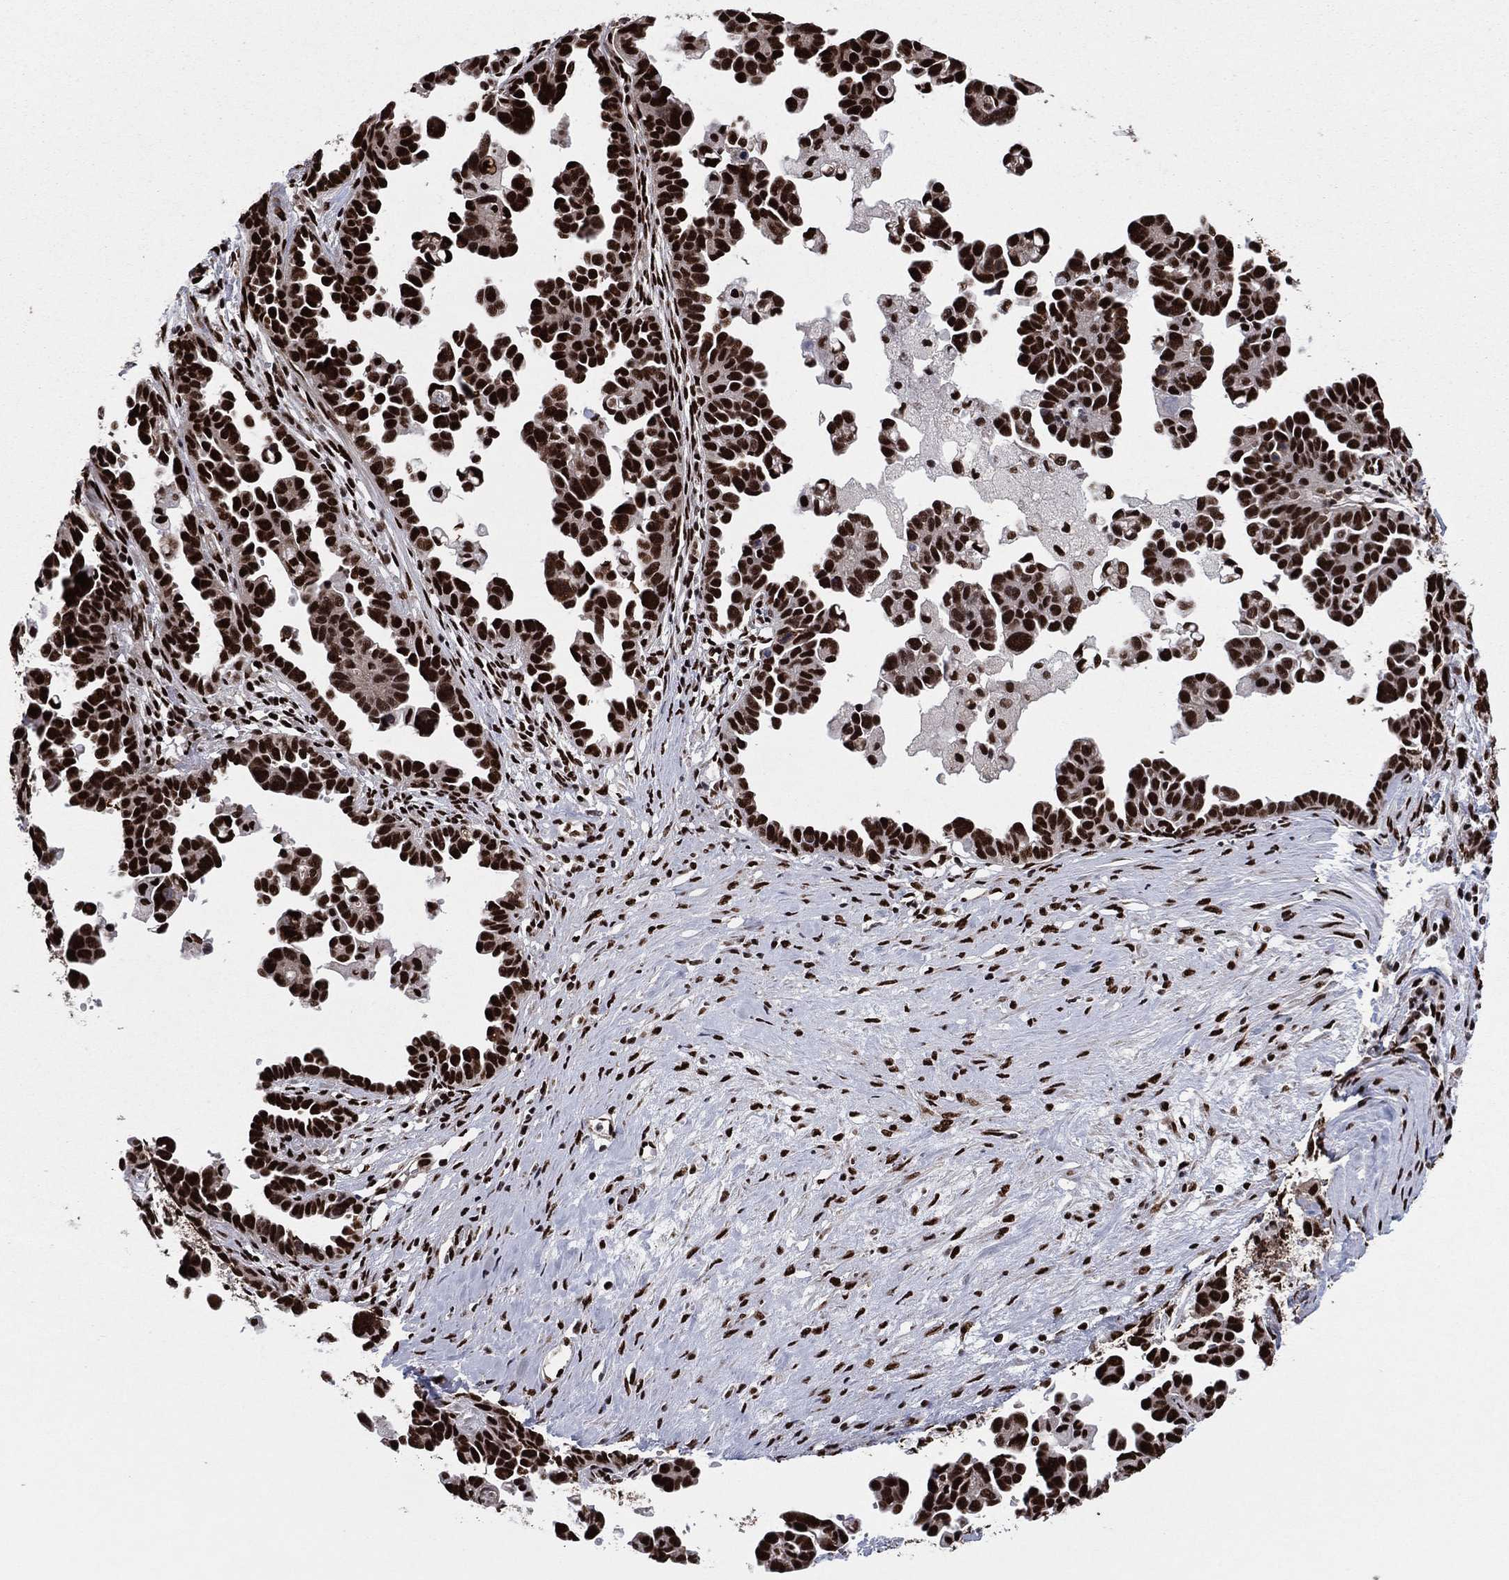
{"staining": {"intensity": "strong", "quantity": ">75%", "location": "nuclear"}, "tissue": "ovarian cancer", "cell_type": "Tumor cells", "image_type": "cancer", "snomed": [{"axis": "morphology", "description": "Cystadenocarcinoma, serous, NOS"}, {"axis": "topography", "description": "Ovary"}], "caption": "Immunohistochemical staining of human ovarian cancer (serous cystadenocarcinoma) reveals strong nuclear protein expression in approximately >75% of tumor cells. The protein is shown in brown color, while the nuclei are stained blue.", "gene": "TP53BP1", "patient": {"sex": "female", "age": 54}}